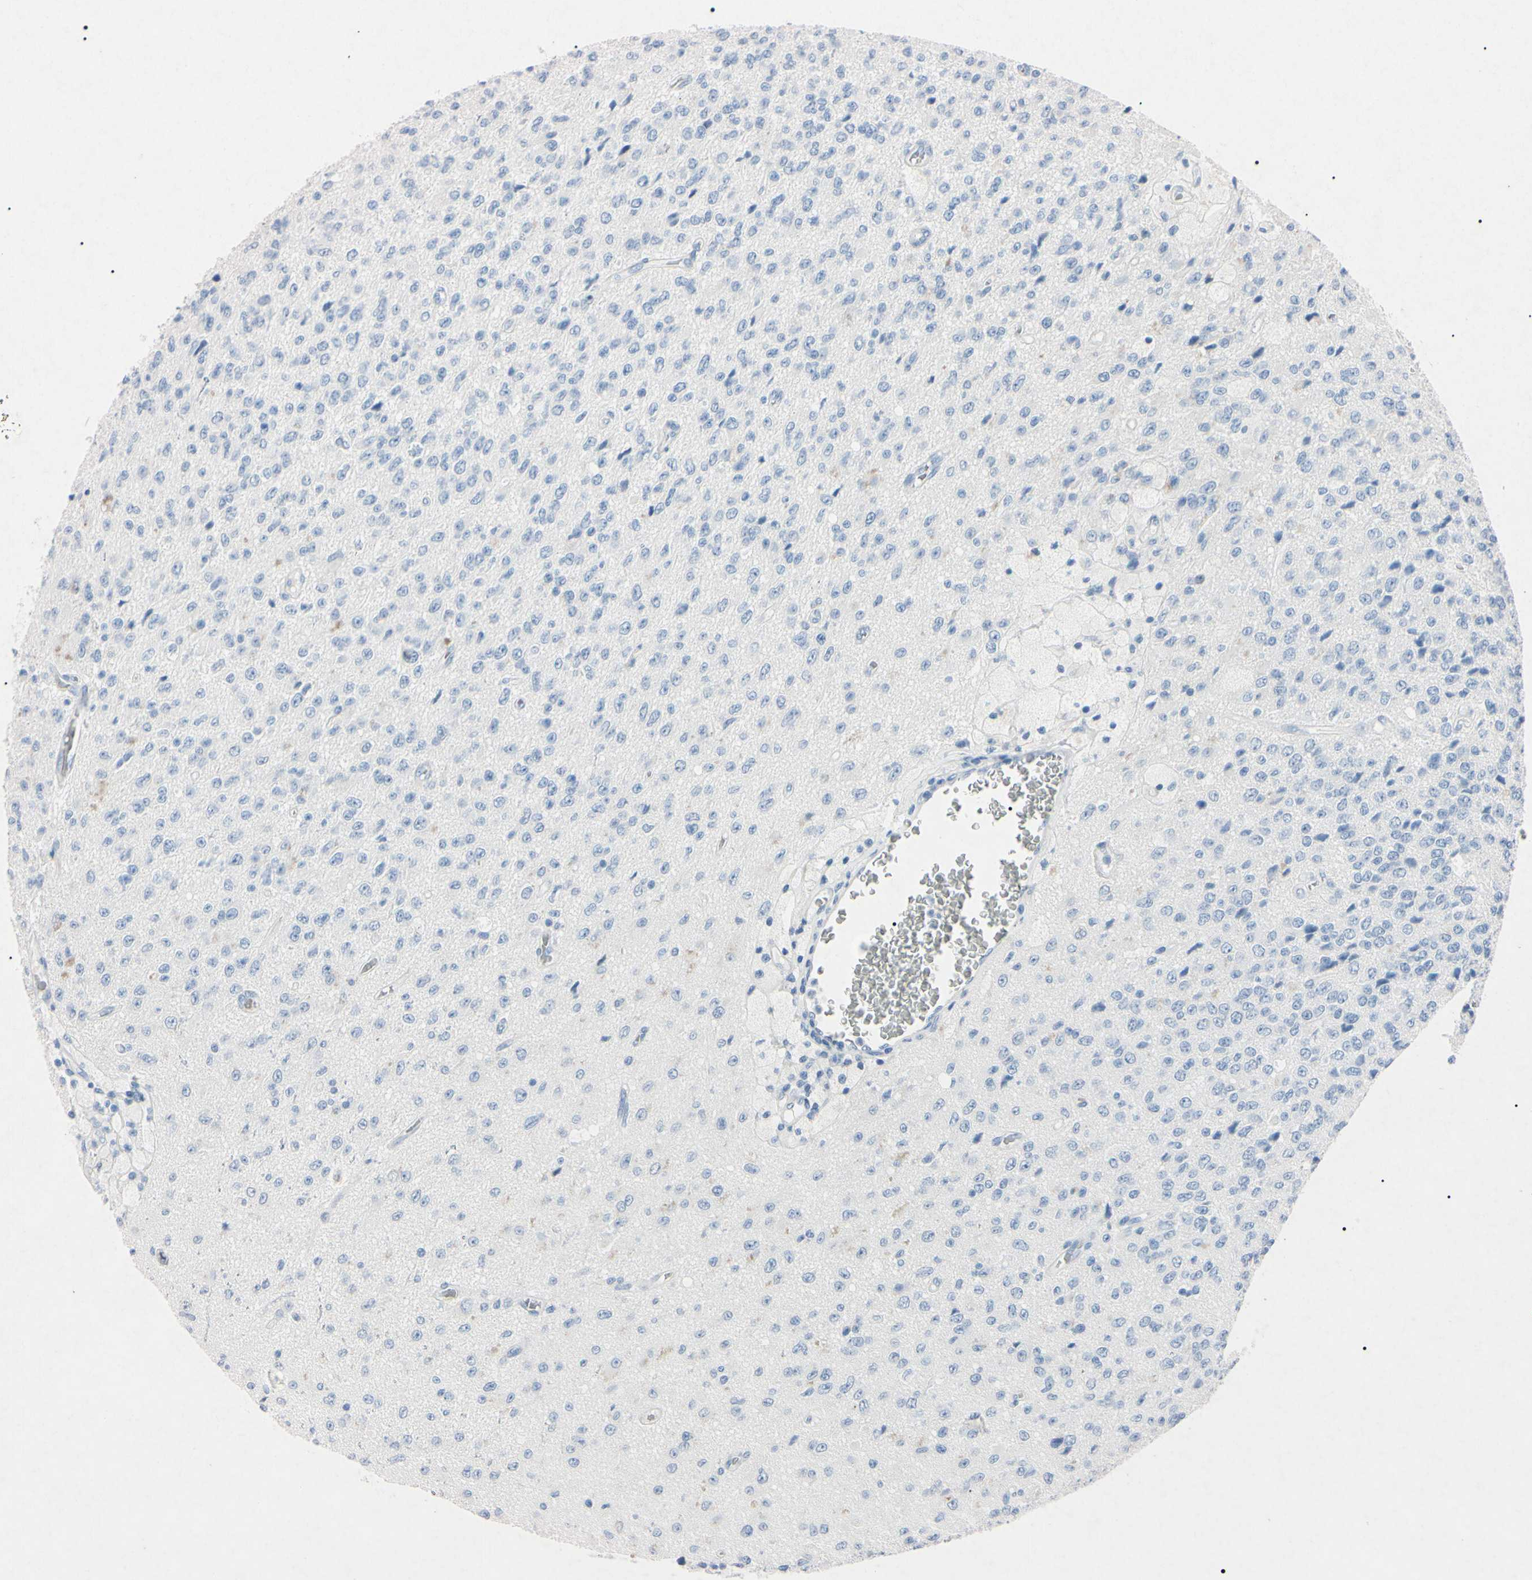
{"staining": {"intensity": "negative", "quantity": "none", "location": "none"}, "tissue": "glioma", "cell_type": "Tumor cells", "image_type": "cancer", "snomed": [{"axis": "morphology", "description": "Glioma, malignant, High grade"}, {"axis": "topography", "description": "pancreas cauda"}], "caption": "The IHC micrograph has no significant positivity in tumor cells of glioma tissue.", "gene": "ELN", "patient": {"sex": "male", "age": 60}}